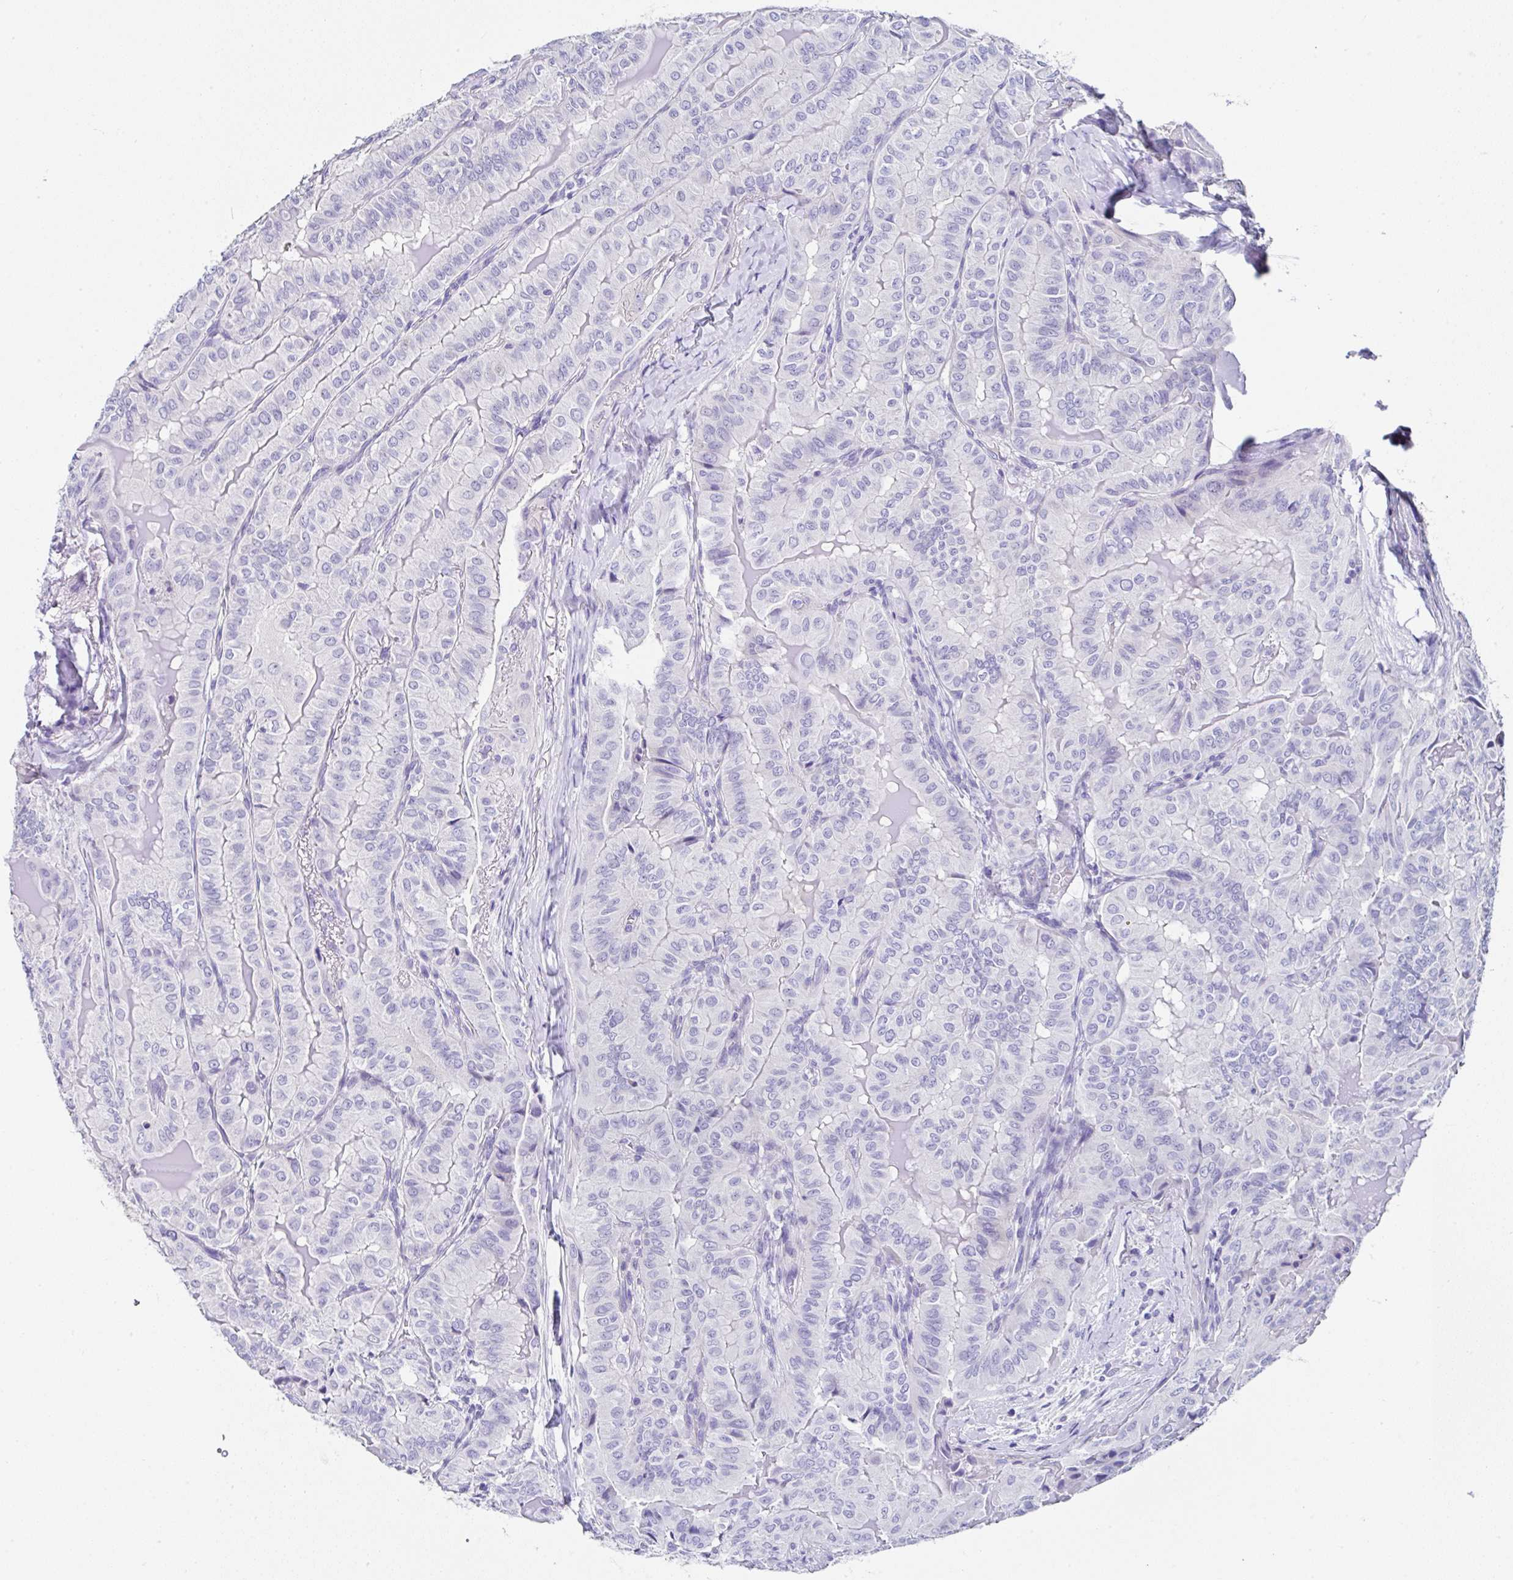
{"staining": {"intensity": "negative", "quantity": "none", "location": "none"}, "tissue": "thyroid cancer", "cell_type": "Tumor cells", "image_type": "cancer", "snomed": [{"axis": "morphology", "description": "Papillary adenocarcinoma, NOS"}, {"axis": "topography", "description": "Thyroid gland"}], "caption": "Tumor cells show no significant protein positivity in thyroid papillary adenocarcinoma.", "gene": "UGT3A1", "patient": {"sex": "female", "age": 68}}